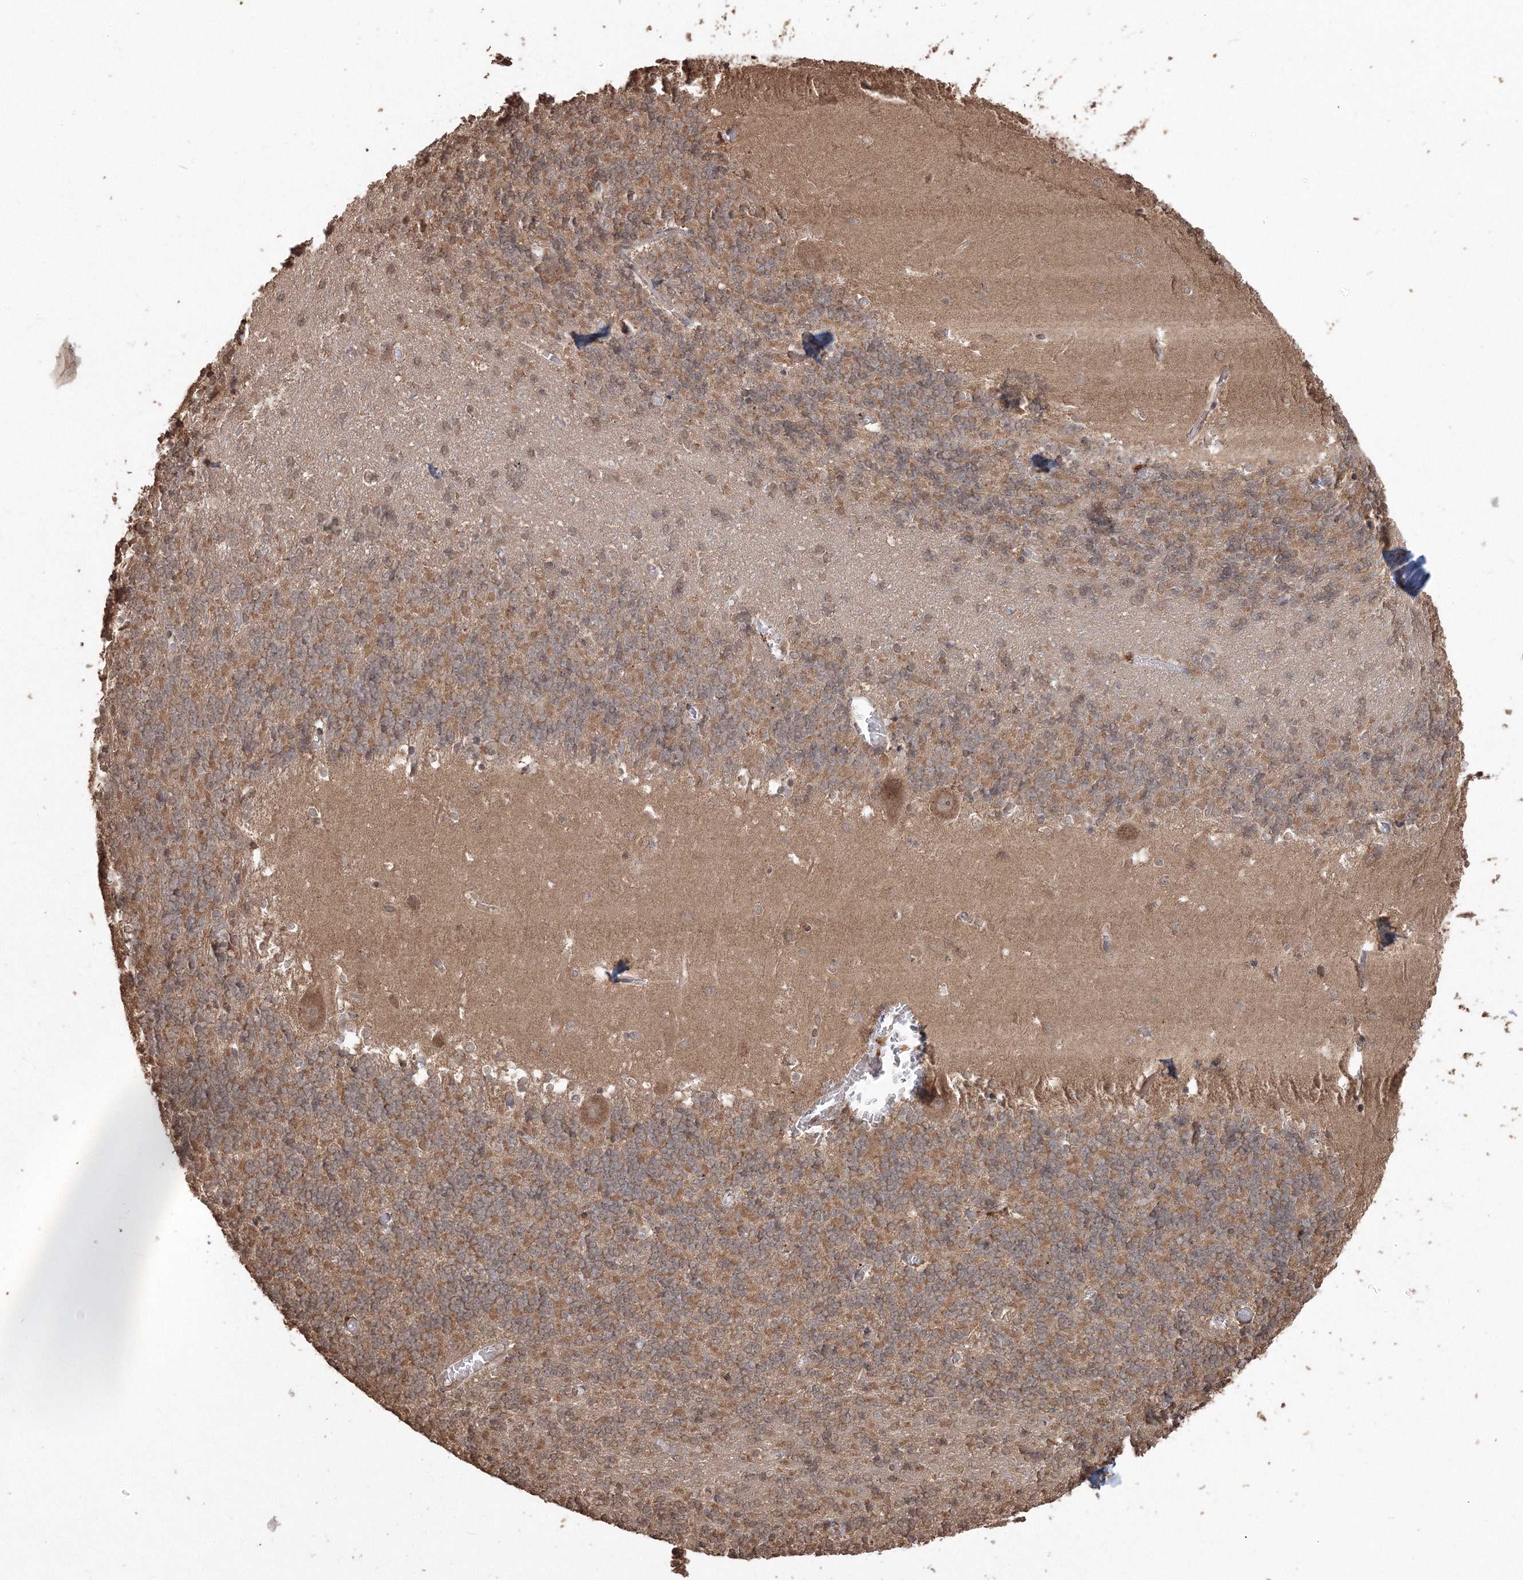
{"staining": {"intensity": "moderate", "quantity": "25%-75%", "location": "cytoplasmic/membranous"}, "tissue": "cerebellum", "cell_type": "Cells in granular layer", "image_type": "normal", "snomed": [{"axis": "morphology", "description": "Normal tissue, NOS"}, {"axis": "topography", "description": "Cerebellum"}], "caption": "This micrograph shows immunohistochemistry (IHC) staining of benign cerebellum, with medium moderate cytoplasmic/membranous positivity in about 25%-75% of cells in granular layer.", "gene": "CCDC122", "patient": {"sex": "male", "age": 37}}